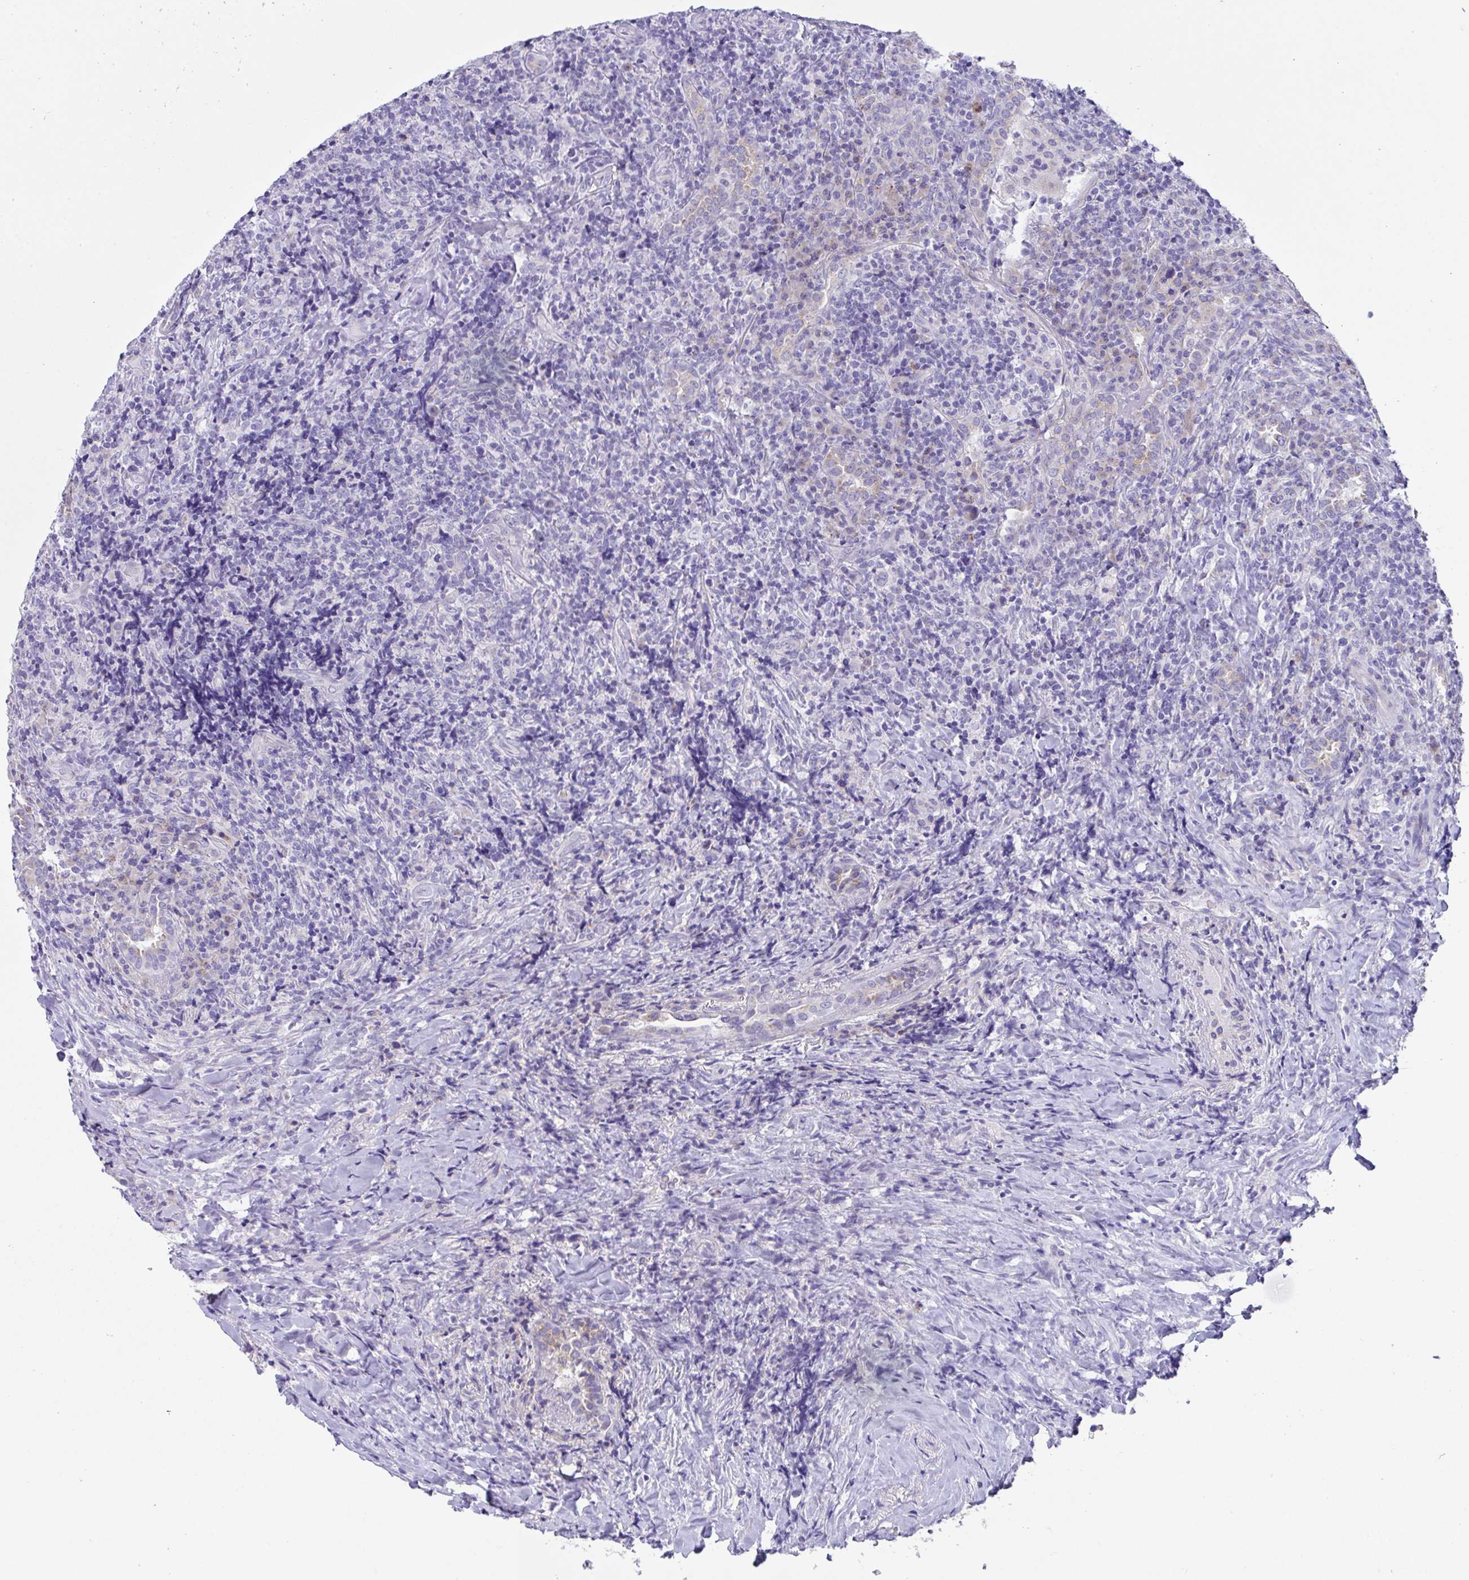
{"staining": {"intensity": "weak", "quantity": "25%-75%", "location": "cytoplasmic/membranous"}, "tissue": "lymphoma", "cell_type": "Tumor cells", "image_type": "cancer", "snomed": [{"axis": "morphology", "description": "Hodgkin's disease, NOS"}, {"axis": "topography", "description": "Lung"}], "caption": "Protein expression analysis of human lymphoma reveals weak cytoplasmic/membranous positivity in about 25%-75% of tumor cells. (Brightfield microscopy of DAB IHC at high magnification).", "gene": "TMEM106B", "patient": {"sex": "male", "age": 17}}